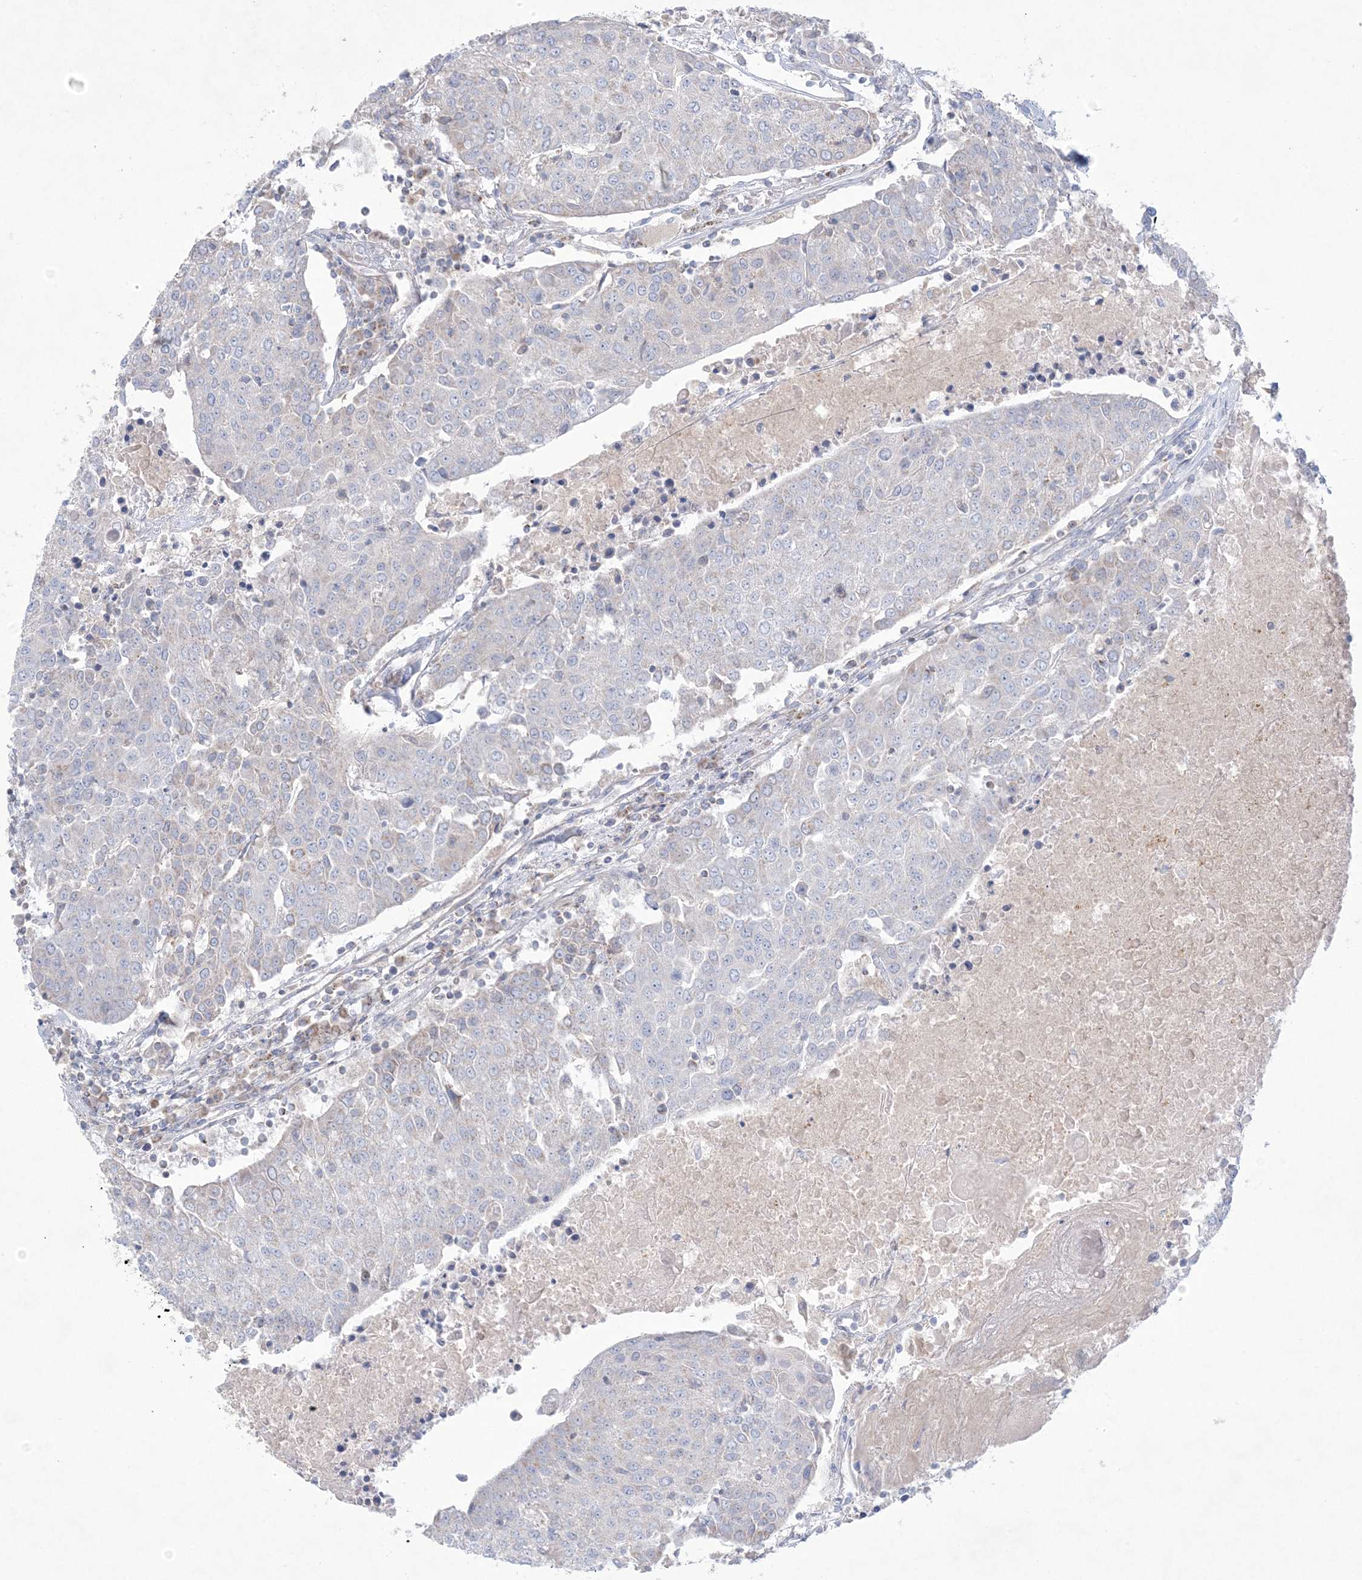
{"staining": {"intensity": "negative", "quantity": "none", "location": "none"}, "tissue": "urothelial cancer", "cell_type": "Tumor cells", "image_type": "cancer", "snomed": [{"axis": "morphology", "description": "Urothelial carcinoma, High grade"}, {"axis": "topography", "description": "Urinary bladder"}], "caption": "The histopathology image exhibits no staining of tumor cells in urothelial carcinoma (high-grade).", "gene": "KCTD6", "patient": {"sex": "female", "age": 85}}